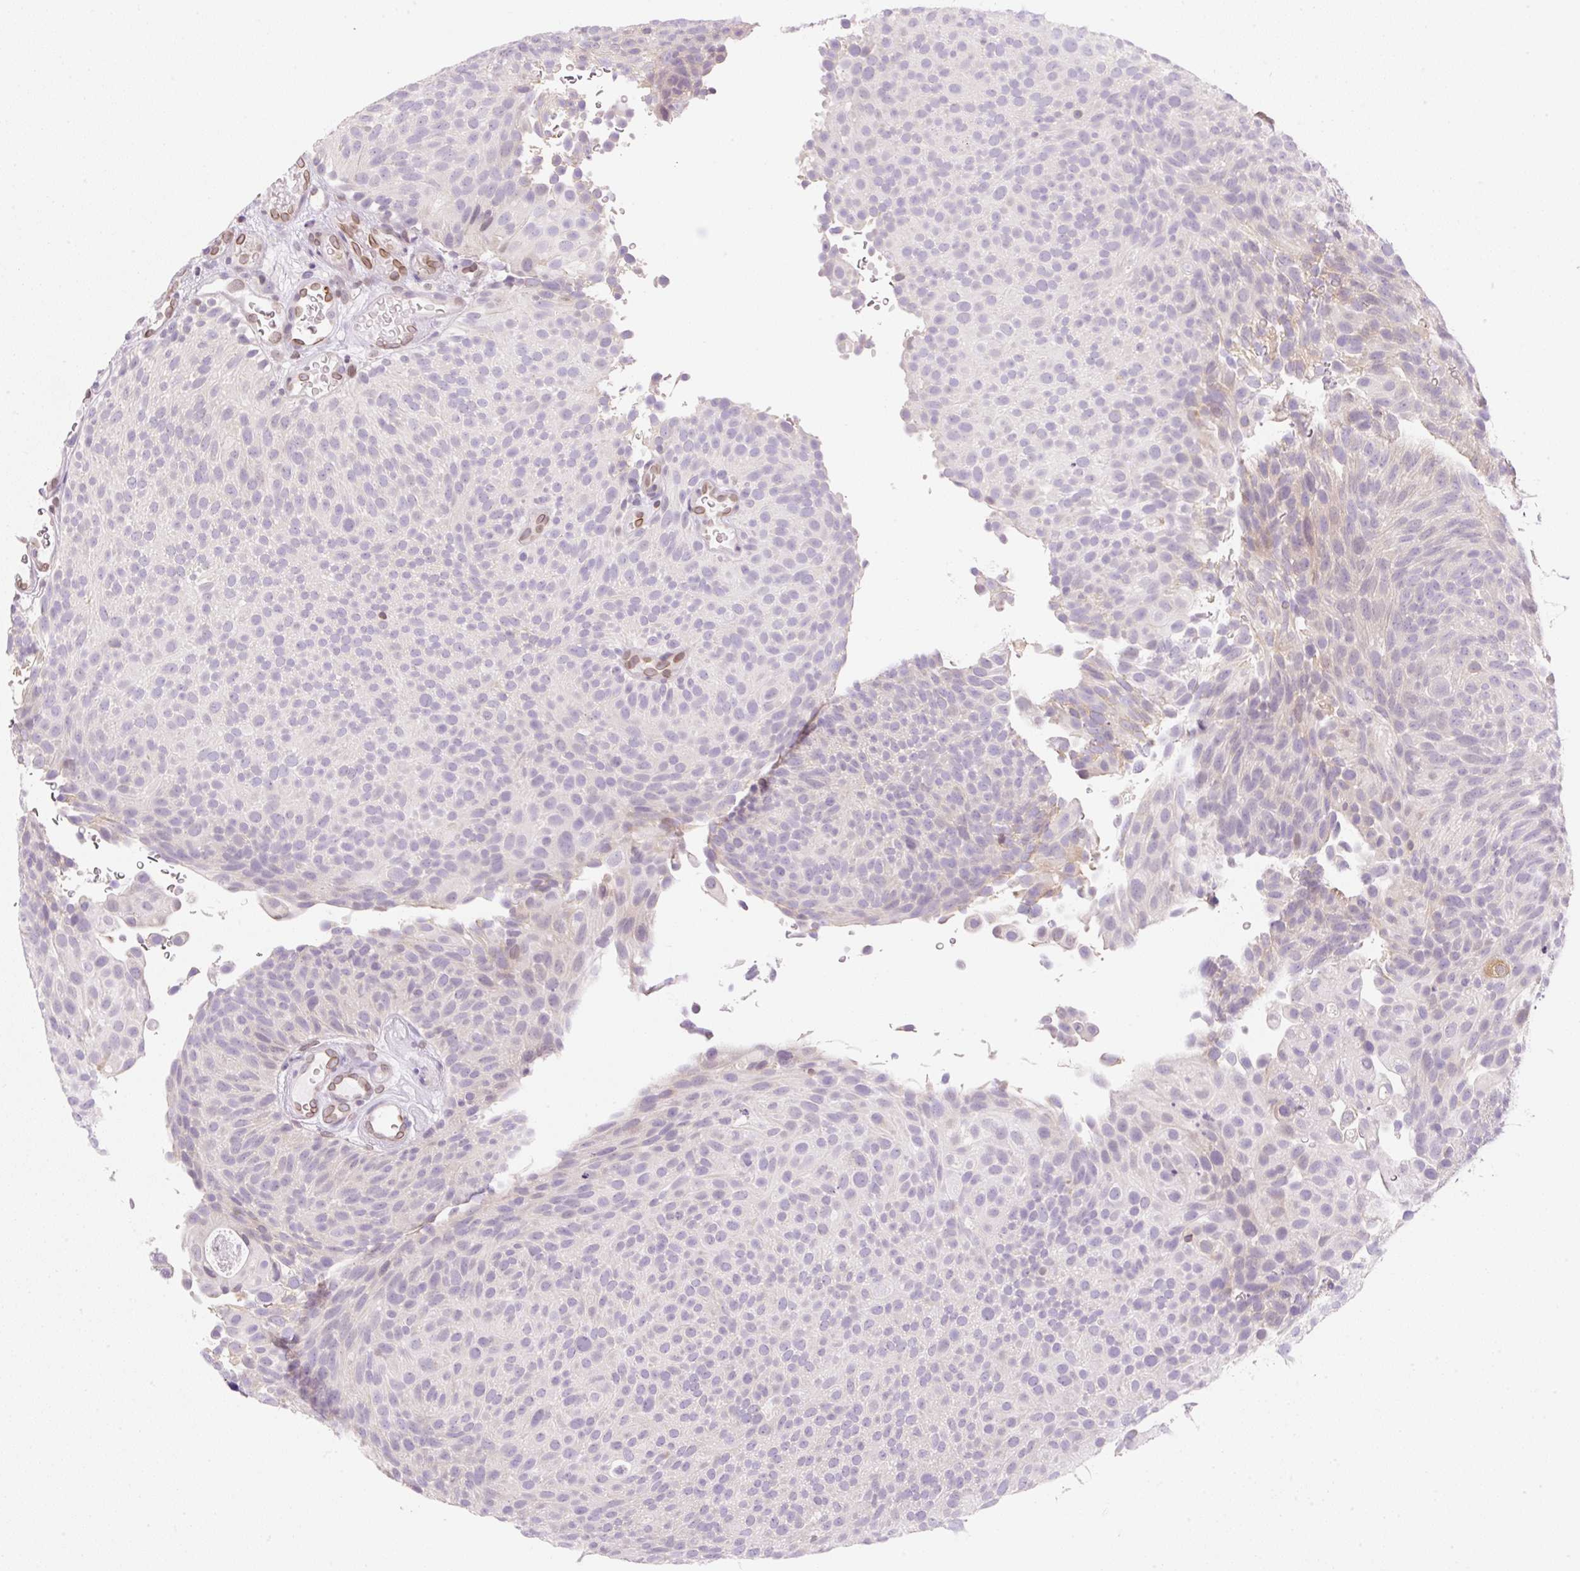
{"staining": {"intensity": "weak", "quantity": "<25%", "location": "cytoplasmic/membranous"}, "tissue": "urothelial cancer", "cell_type": "Tumor cells", "image_type": "cancer", "snomed": [{"axis": "morphology", "description": "Urothelial carcinoma, Low grade"}, {"axis": "topography", "description": "Urinary bladder"}], "caption": "Protein analysis of urothelial carcinoma (low-grade) displays no significant staining in tumor cells. Brightfield microscopy of immunohistochemistry (IHC) stained with DAB (3,3'-diaminobenzidine) (brown) and hematoxylin (blue), captured at high magnification.", "gene": "SYNE3", "patient": {"sex": "male", "age": 78}}